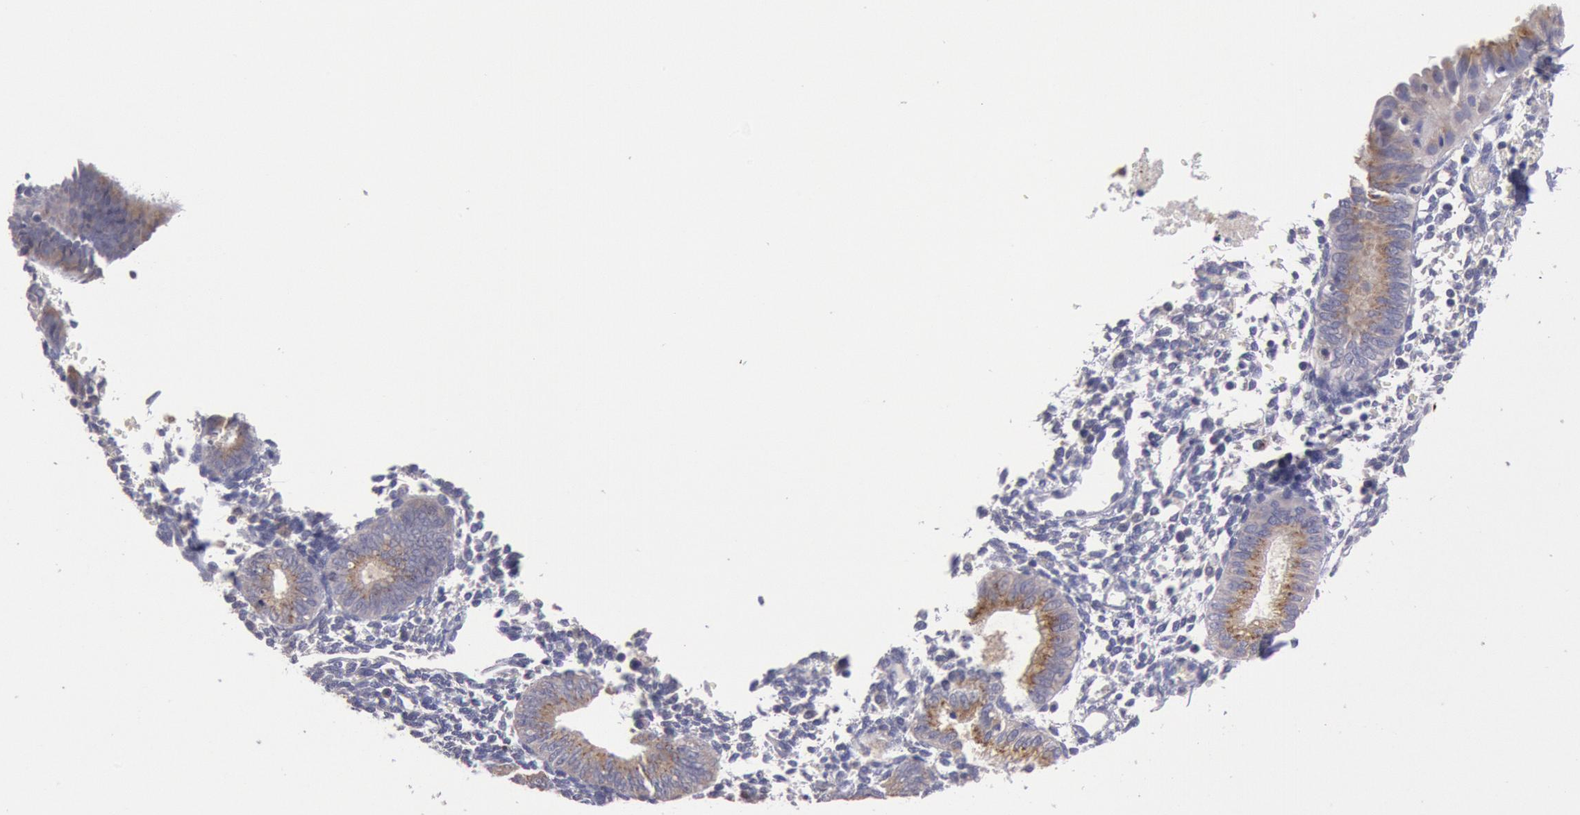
{"staining": {"intensity": "negative", "quantity": "none", "location": "none"}, "tissue": "endometrium", "cell_type": "Cells in endometrial stroma", "image_type": "normal", "snomed": [{"axis": "morphology", "description": "Normal tissue, NOS"}, {"axis": "topography", "description": "Endometrium"}], "caption": "Protein analysis of unremarkable endometrium displays no significant positivity in cells in endometrial stroma.", "gene": "GAL3ST1", "patient": {"sex": "female", "age": 61}}